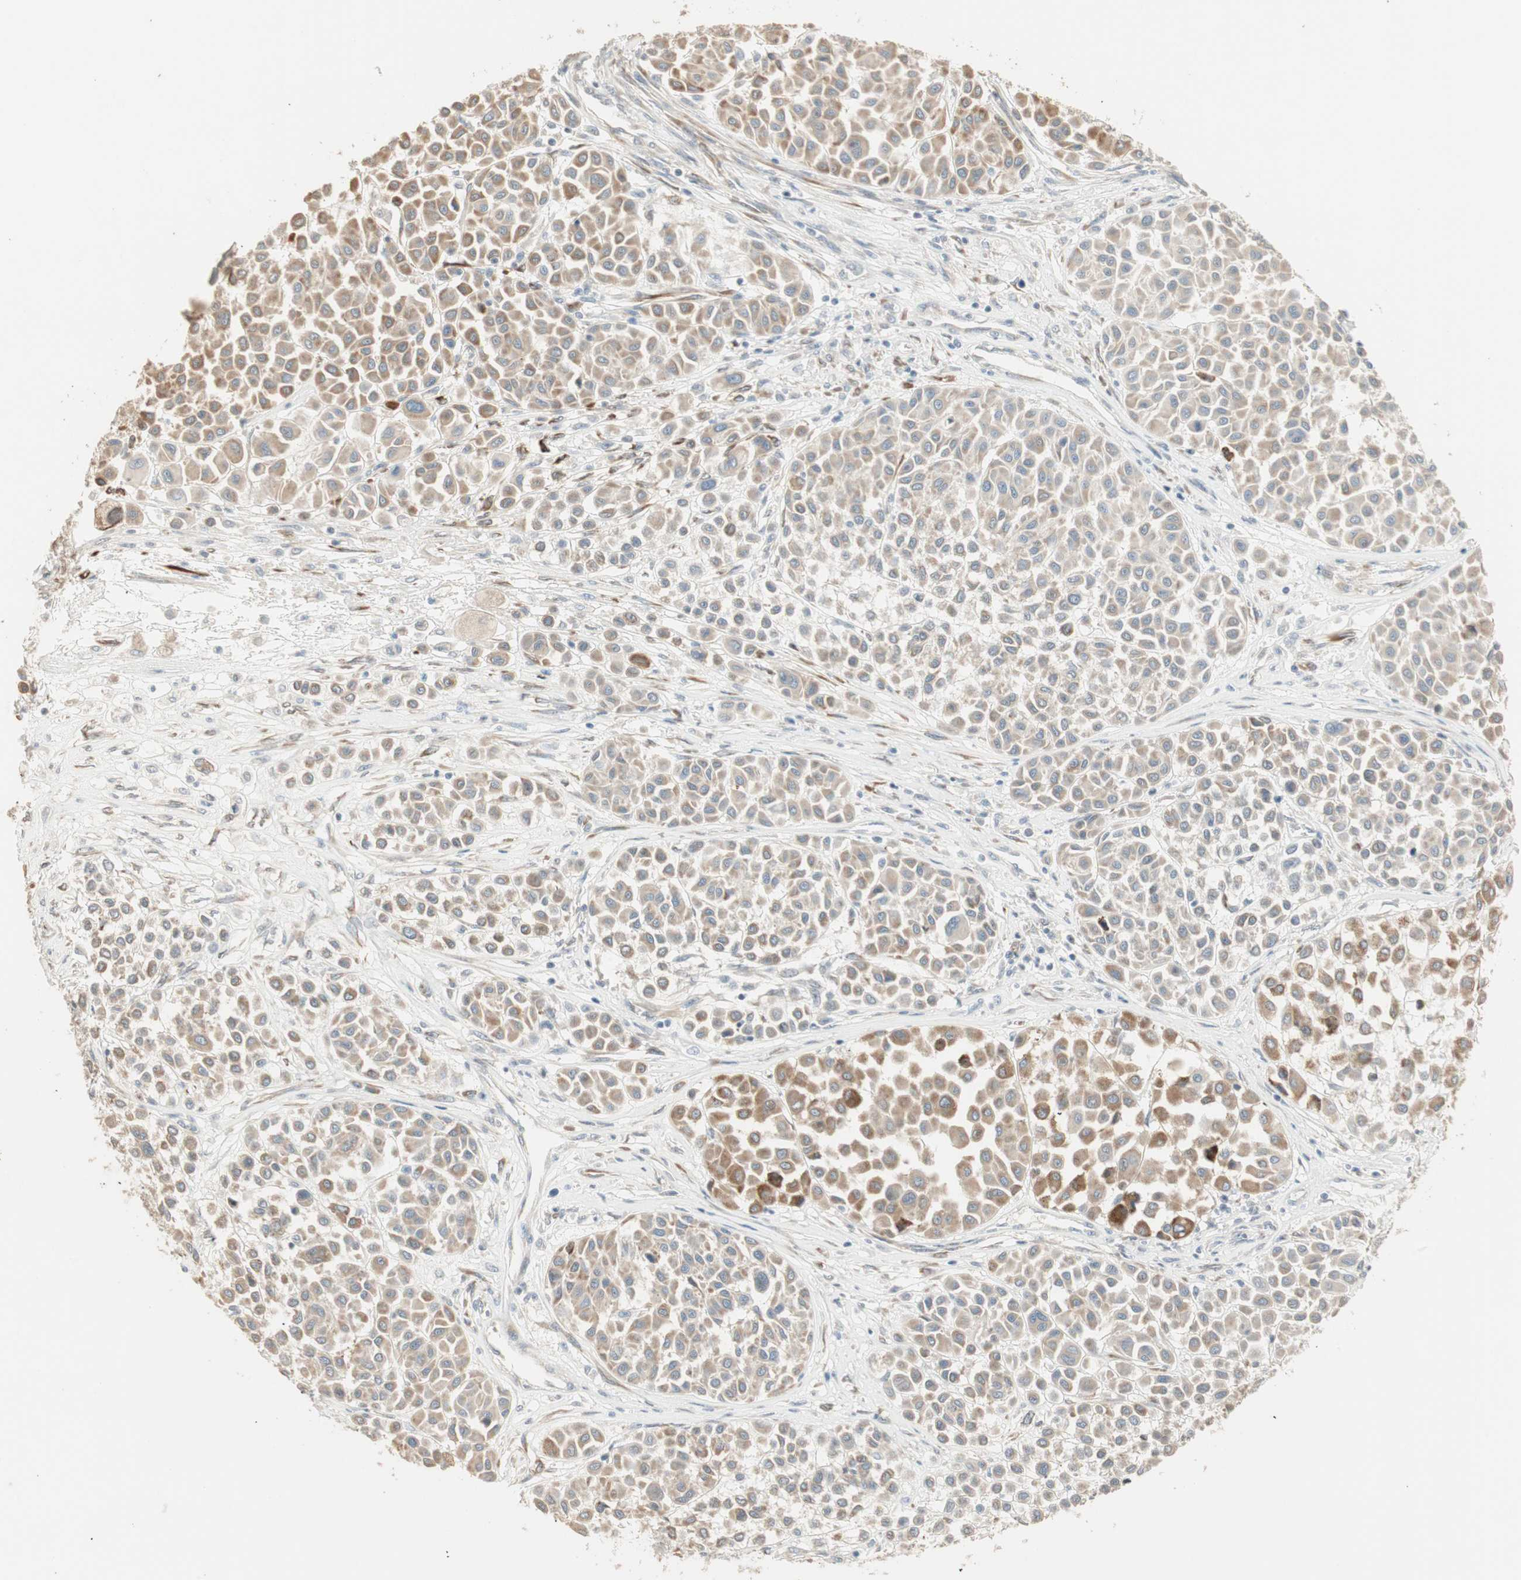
{"staining": {"intensity": "moderate", "quantity": ">75%", "location": "cytoplasmic/membranous"}, "tissue": "melanoma", "cell_type": "Tumor cells", "image_type": "cancer", "snomed": [{"axis": "morphology", "description": "Malignant melanoma, Metastatic site"}, {"axis": "topography", "description": "Soft tissue"}], "caption": "Immunohistochemical staining of melanoma reveals medium levels of moderate cytoplasmic/membranous protein positivity in approximately >75% of tumor cells. The staining was performed using DAB (3,3'-diaminobenzidine) to visualize the protein expression in brown, while the nuclei were stained in blue with hematoxylin (Magnification: 20x).", "gene": "TASOR", "patient": {"sex": "male", "age": 41}}